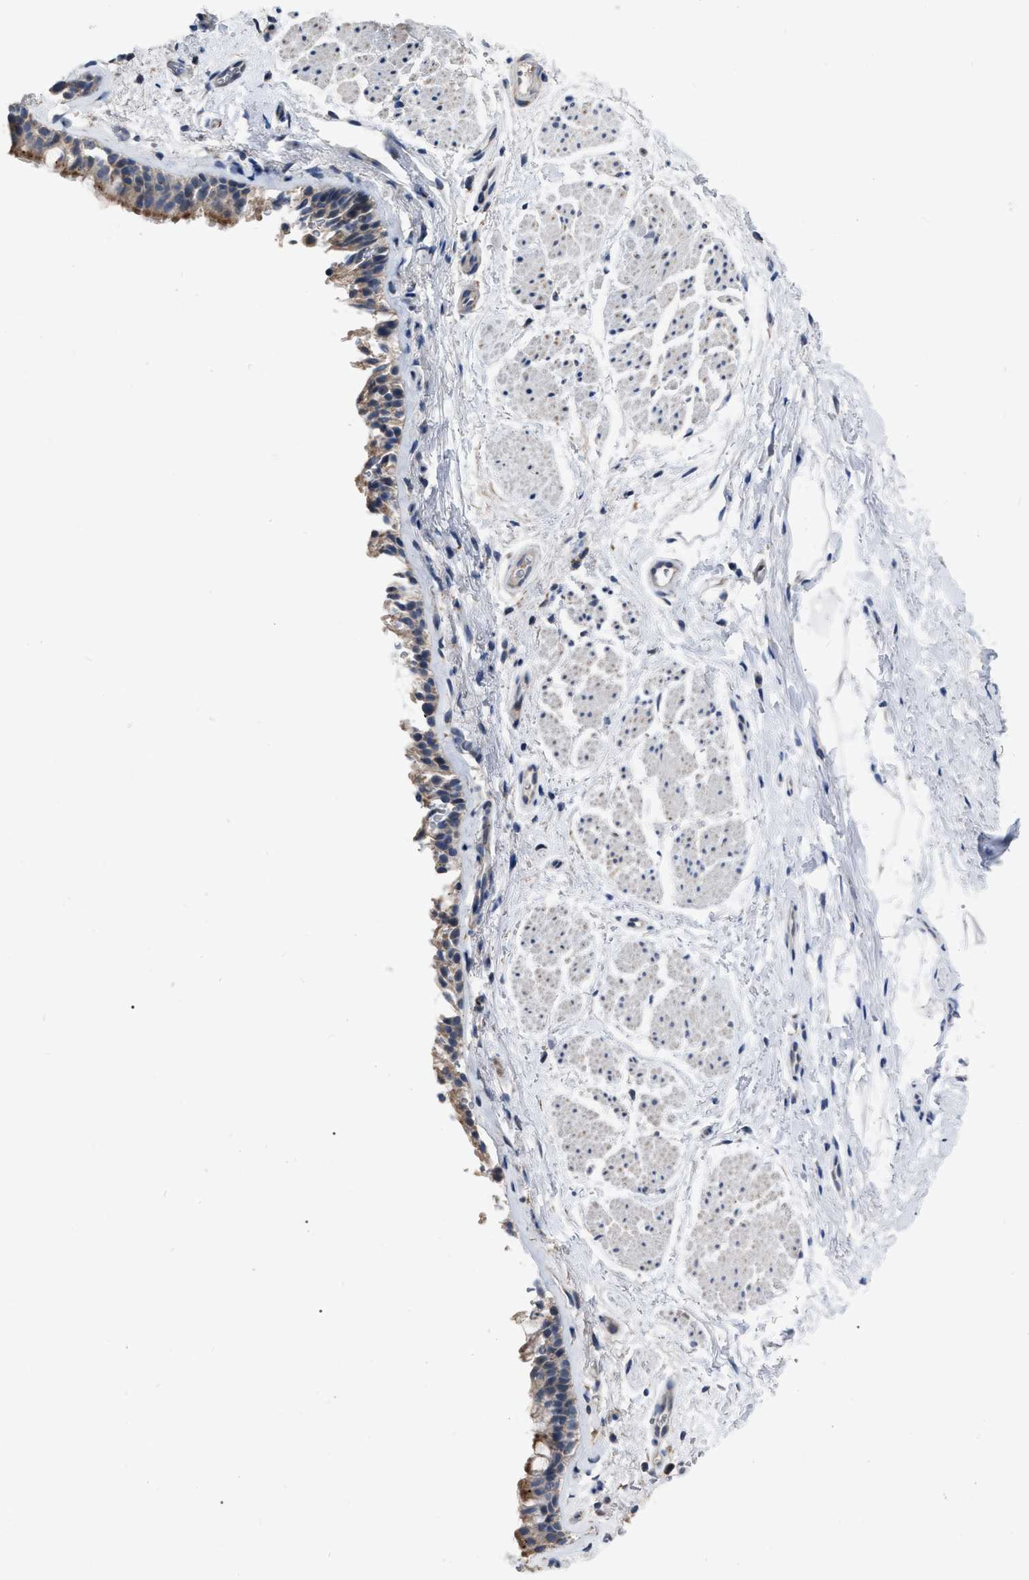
{"staining": {"intensity": "moderate", "quantity": ">75%", "location": "cytoplasmic/membranous"}, "tissue": "bronchus", "cell_type": "Respiratory epithelial cells", "image_type": "normal", "snomed": [{"axis": "morphology", "description": "Normal tissue, NOS"}, {"axis": "topography", "description": "Cartilage tissue"}, {"axis": "topography", "description": "Bronchus"}], "caption": "Bronchus stained with a brown dye shows moderate cytoplasmic/membranous positive staining in approximately >75% of respiratory epithelial cells.", "gene": "DDX56", "patient": {"sex": "female", "age": 53}}